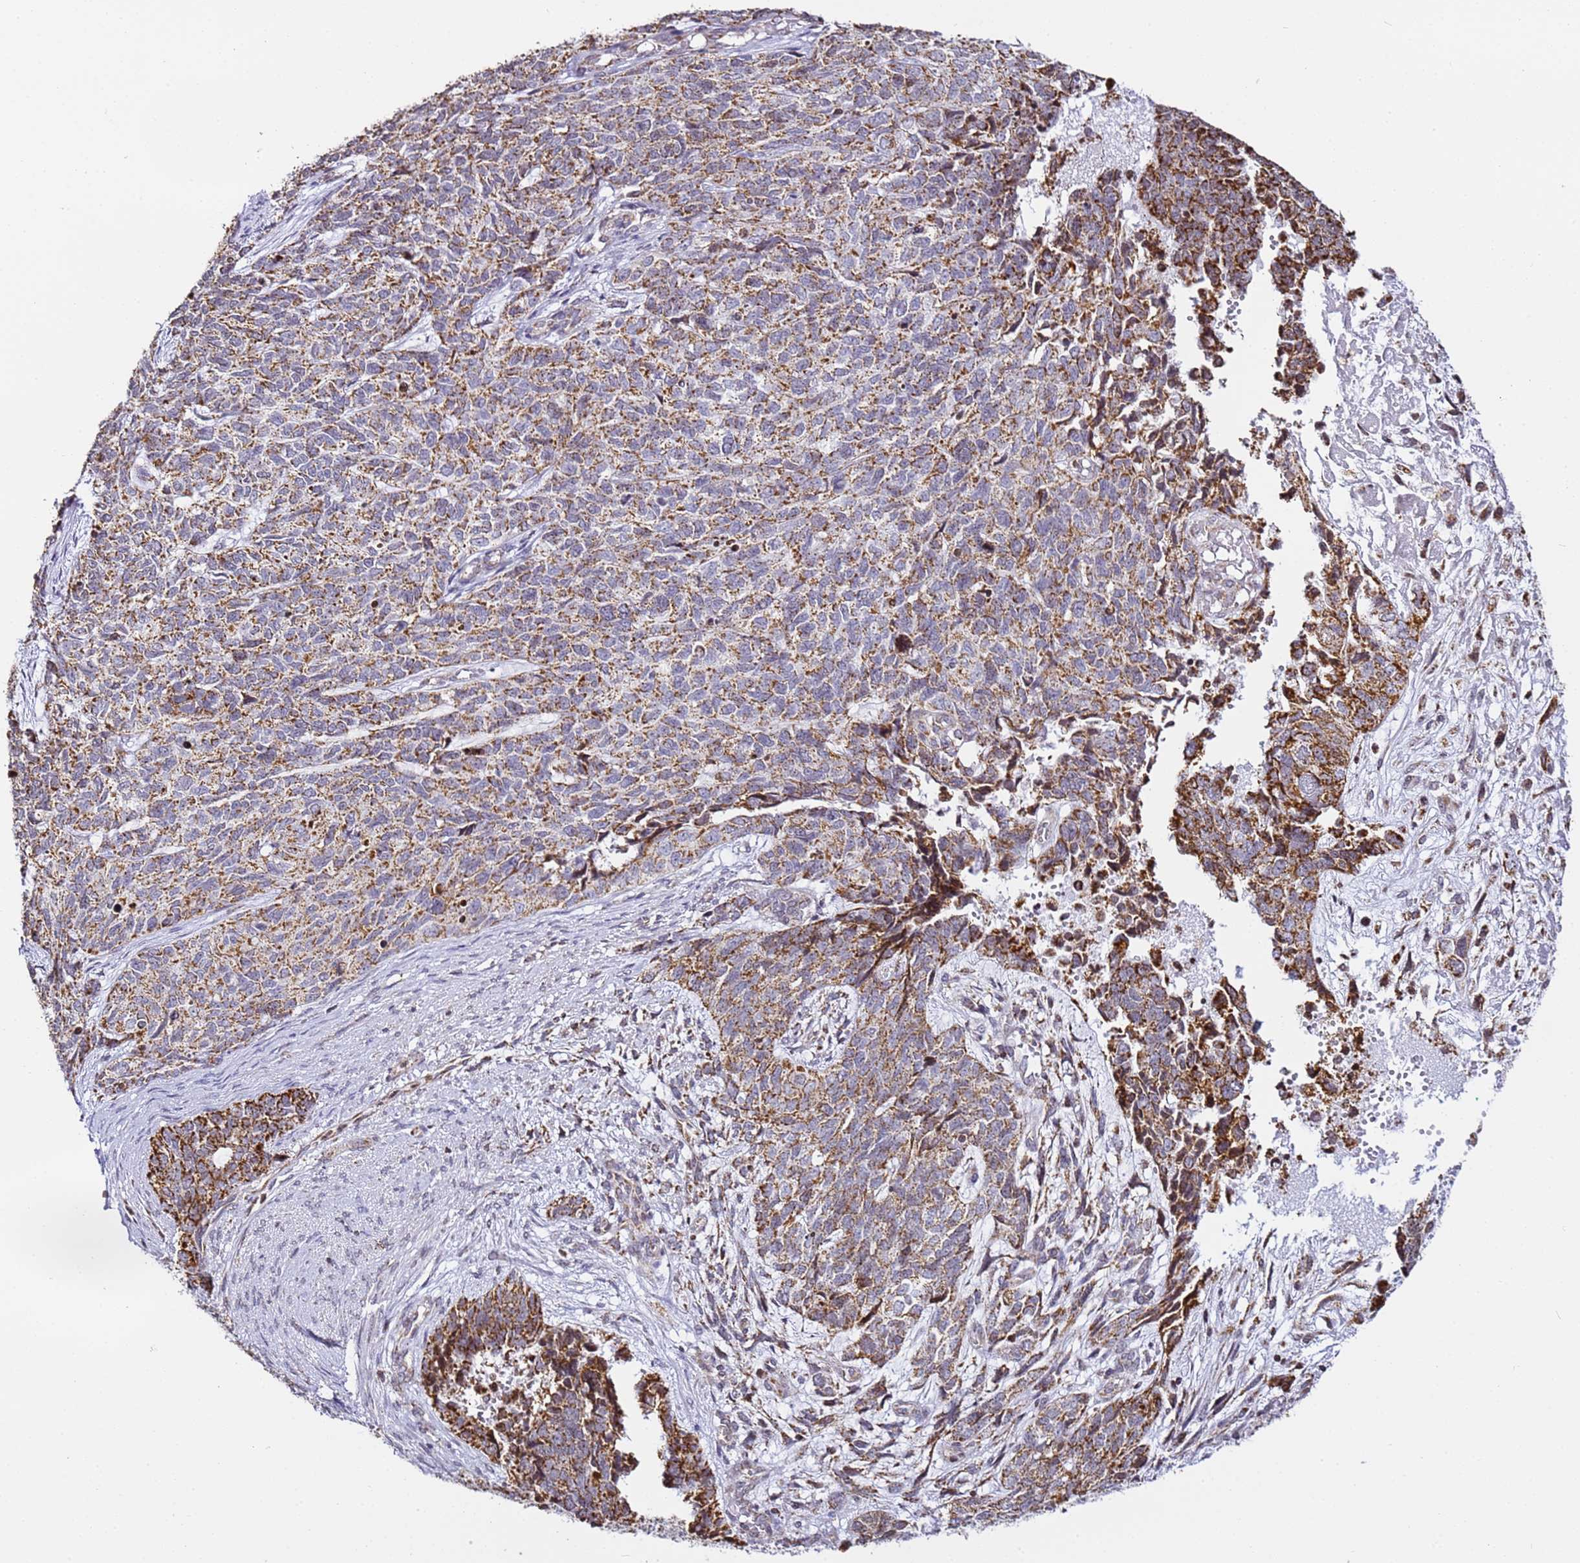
{"staining": {"intensity": "strong", "quantity": ">75%", "location": "cytoplasmic/membranous"}, "tissue": "cervical cancer", "cell_type": "Tumor cells", "image_type": "cancer", "snomed": [{"axis": "morphology", "description": "Squamous cell carcinoma, NOS"}, {"axis": "topography", "description": "Cervix"}], "caption": "Protein expression by IHC exhibits strong cytoplasmic/membranous positivity in about >75% of tumor cells in squamous cell carcinoma (cervical).", "gene": "HSPE1", "patient": {"sex": "female", "age": 63}}